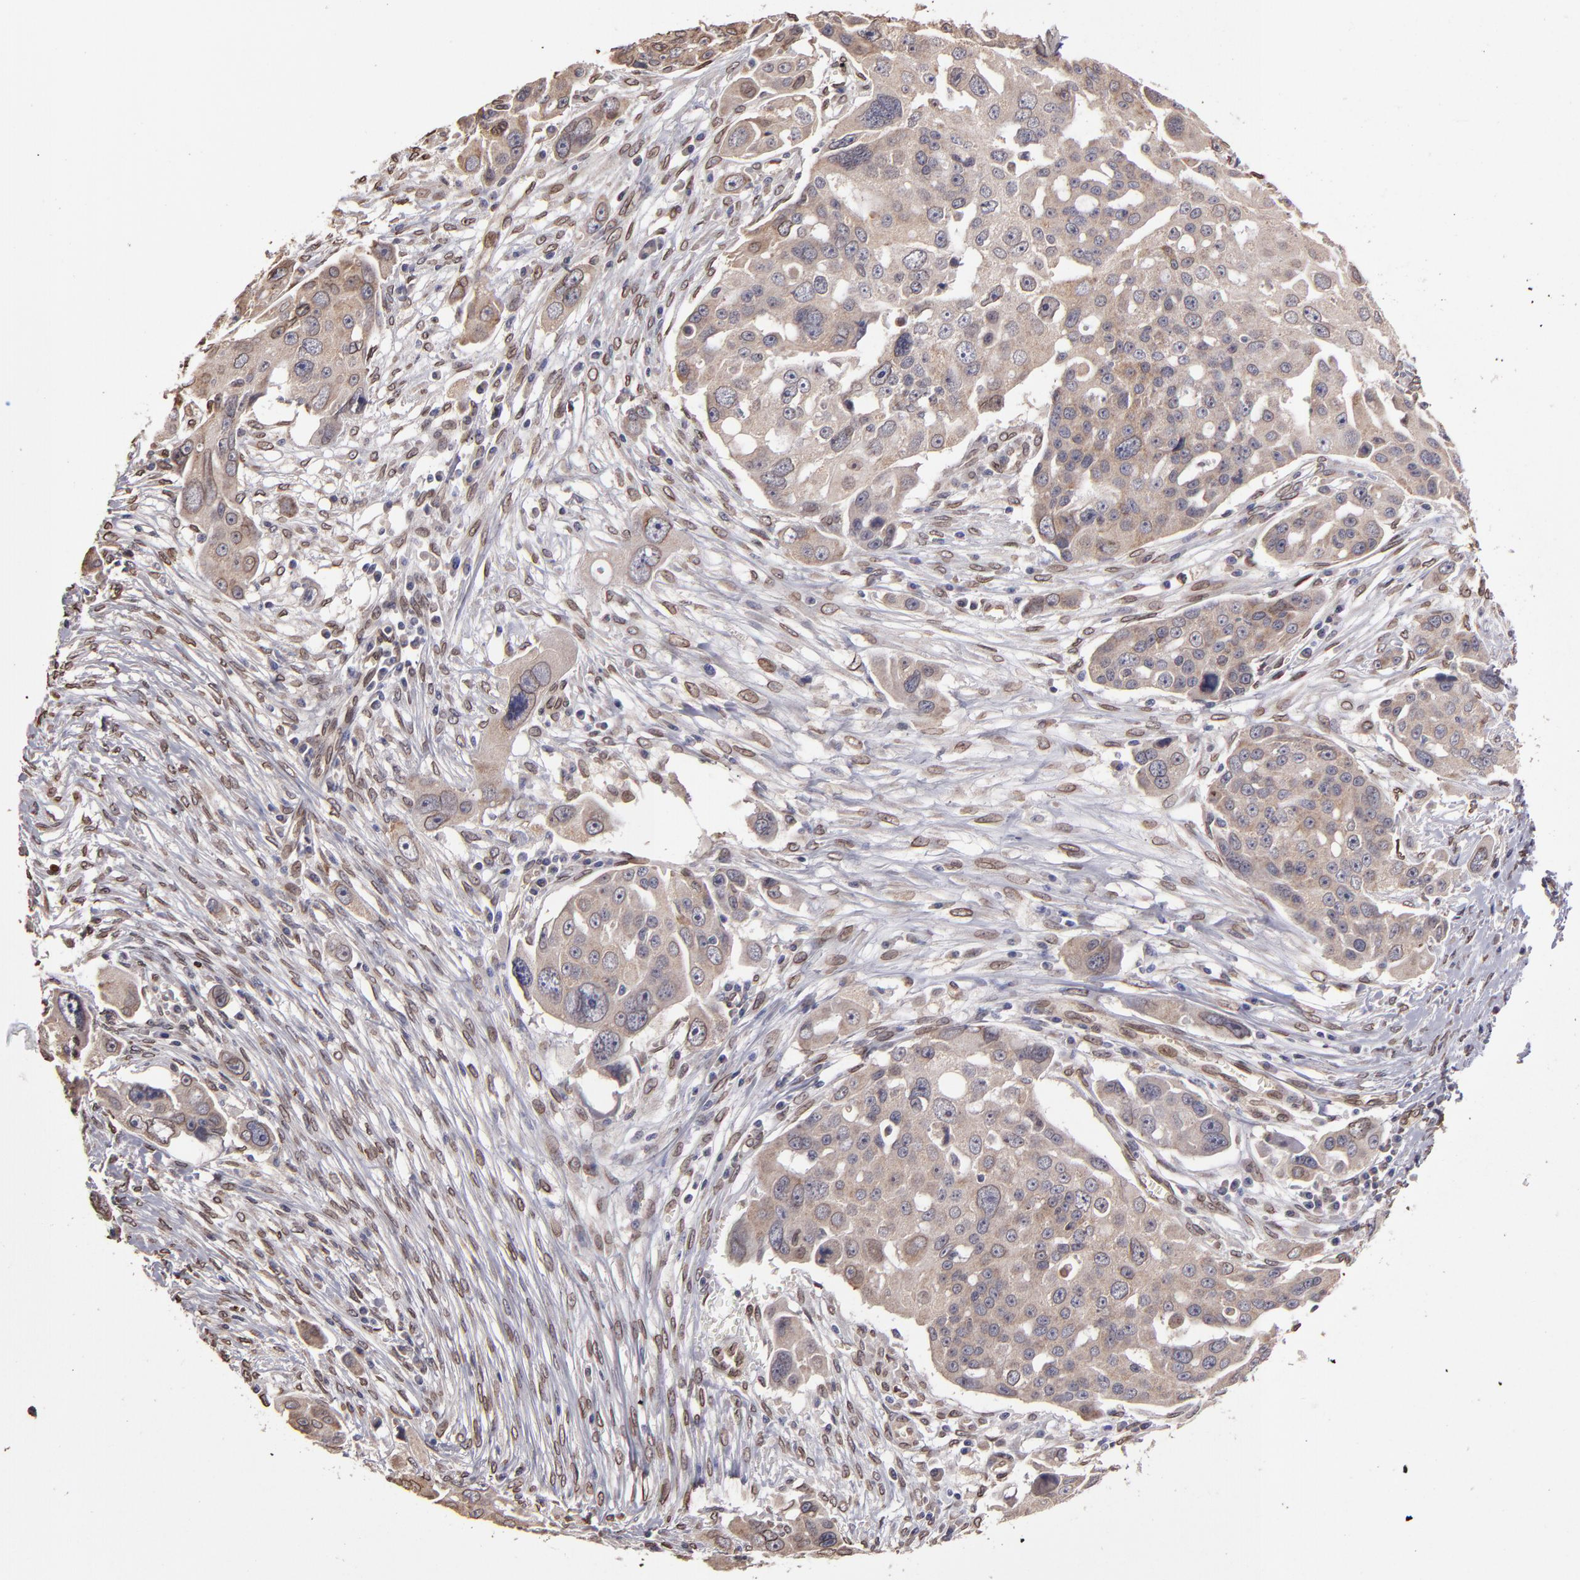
{"staining": {"intensity": "weak", "quantity": ">75%", "location": "cytoplasmic/membranous"}, "tissue": "ovarian cancer", "cell_type": "Tumor cells", "image_type": "cancer", "snomed": [{"axis": "morphology", "description": "Carcinoma, endometroid"}, {"axis": "topography", "description": "Ovary"}], "caption": "IHC histopathology image of human endometroid carcinoma (ovarian) stained for a protein (brown), which demonstrates low levels of weak cytoplasmic/membranous positivity in about >75% of tumor cells.", "gene": "PUM3", "patient": {"sex": "female", "age": 75}}